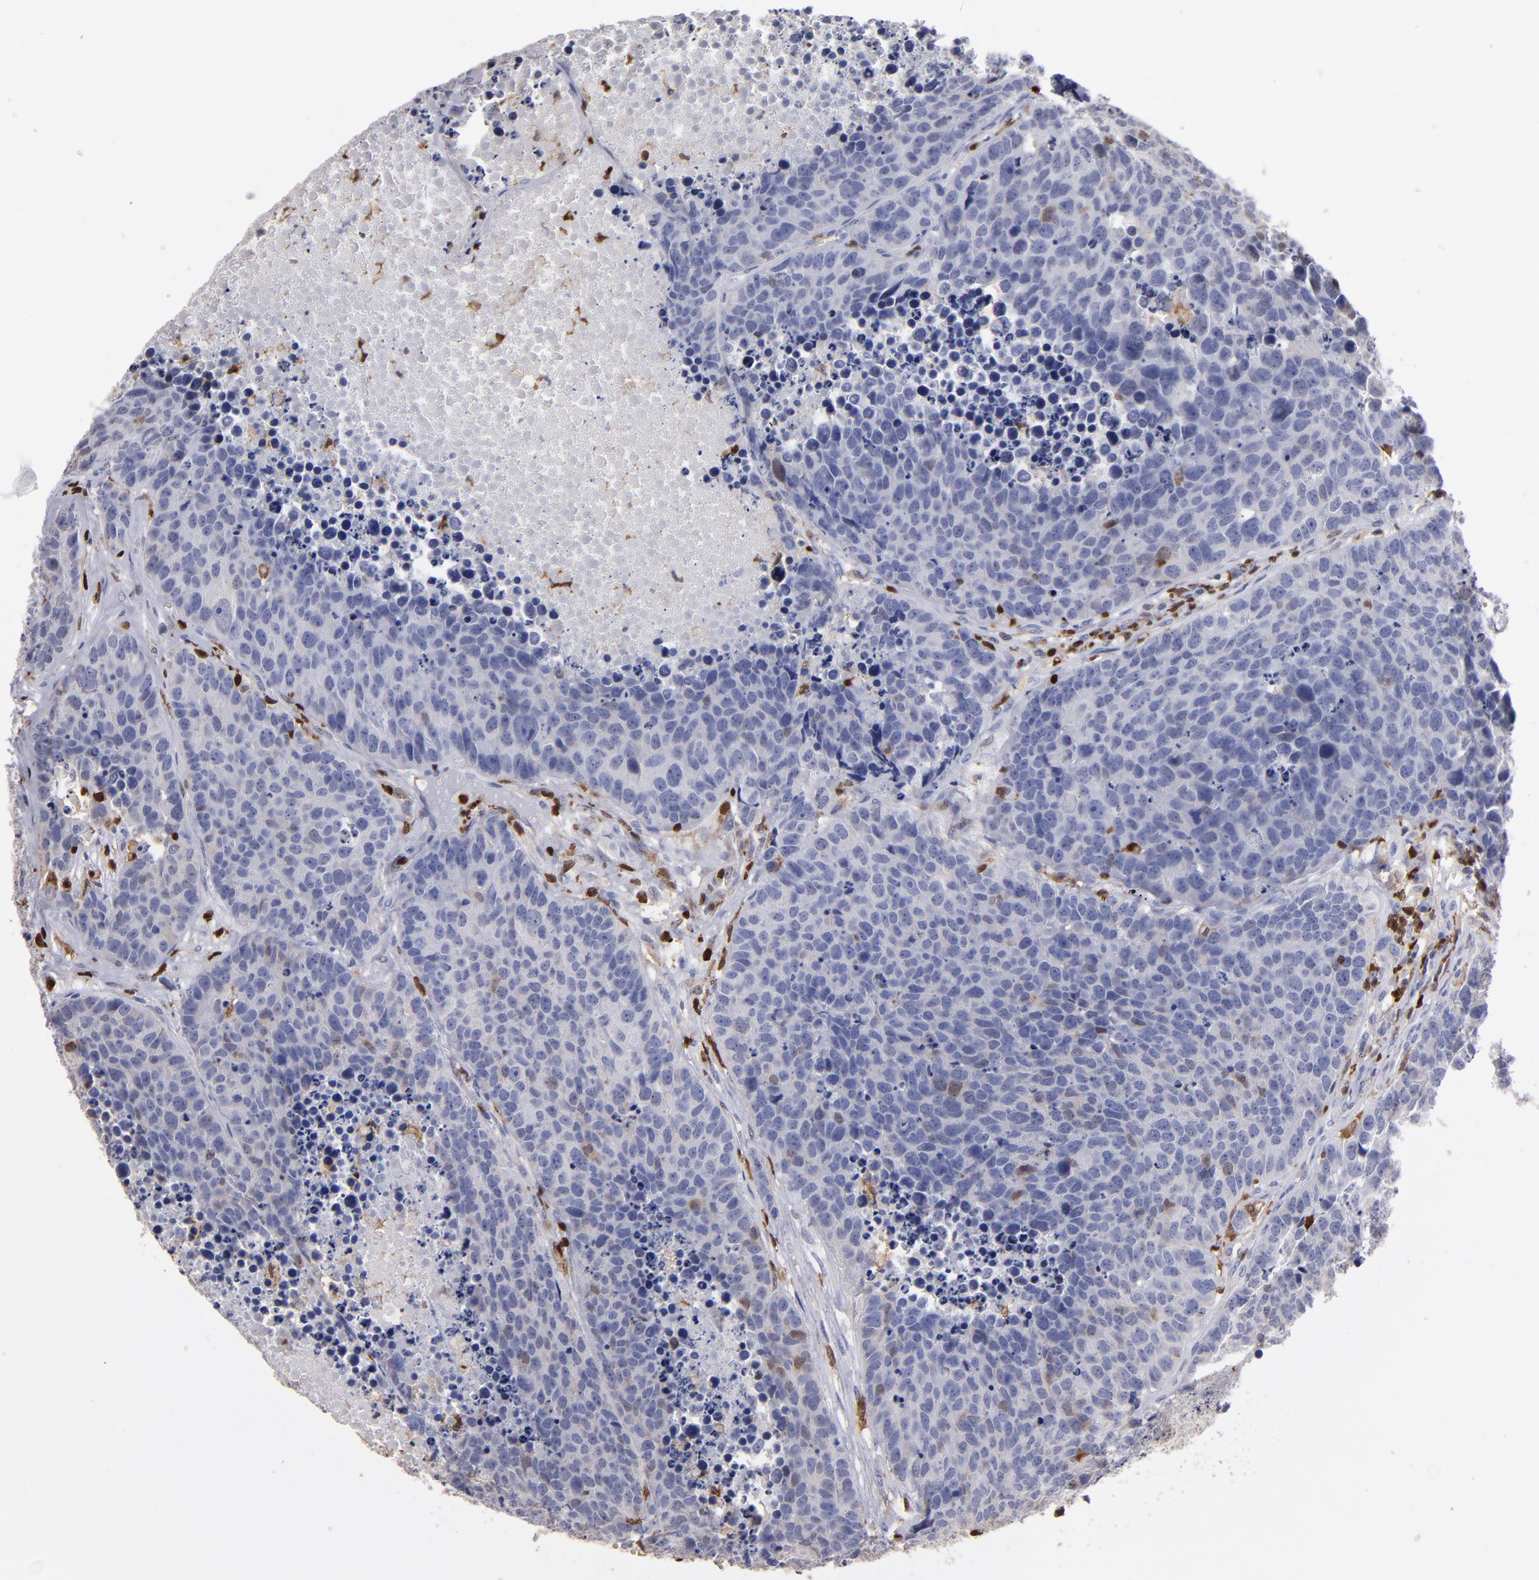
{"staining": {"intensity": "weak", "quantity": "<25%", "location": "cytoplasmic/membranous,nuclear"}, "tissue": "carcinoid", "cell_type": "Tumor cells", "image_type": "cancer", "snomed": [{"axis": "morphology", "description": "Carcinoid, malignant, NOS"}, {"axis": "topography", "description": "Lung"}], "caption": "An IHC micrograph of malignant carcinoid is shown. There is no staining in tumor cells of malignant carcinoid.", "gene": "S100A4", "patient": {"sex": "male", "age": 60}}